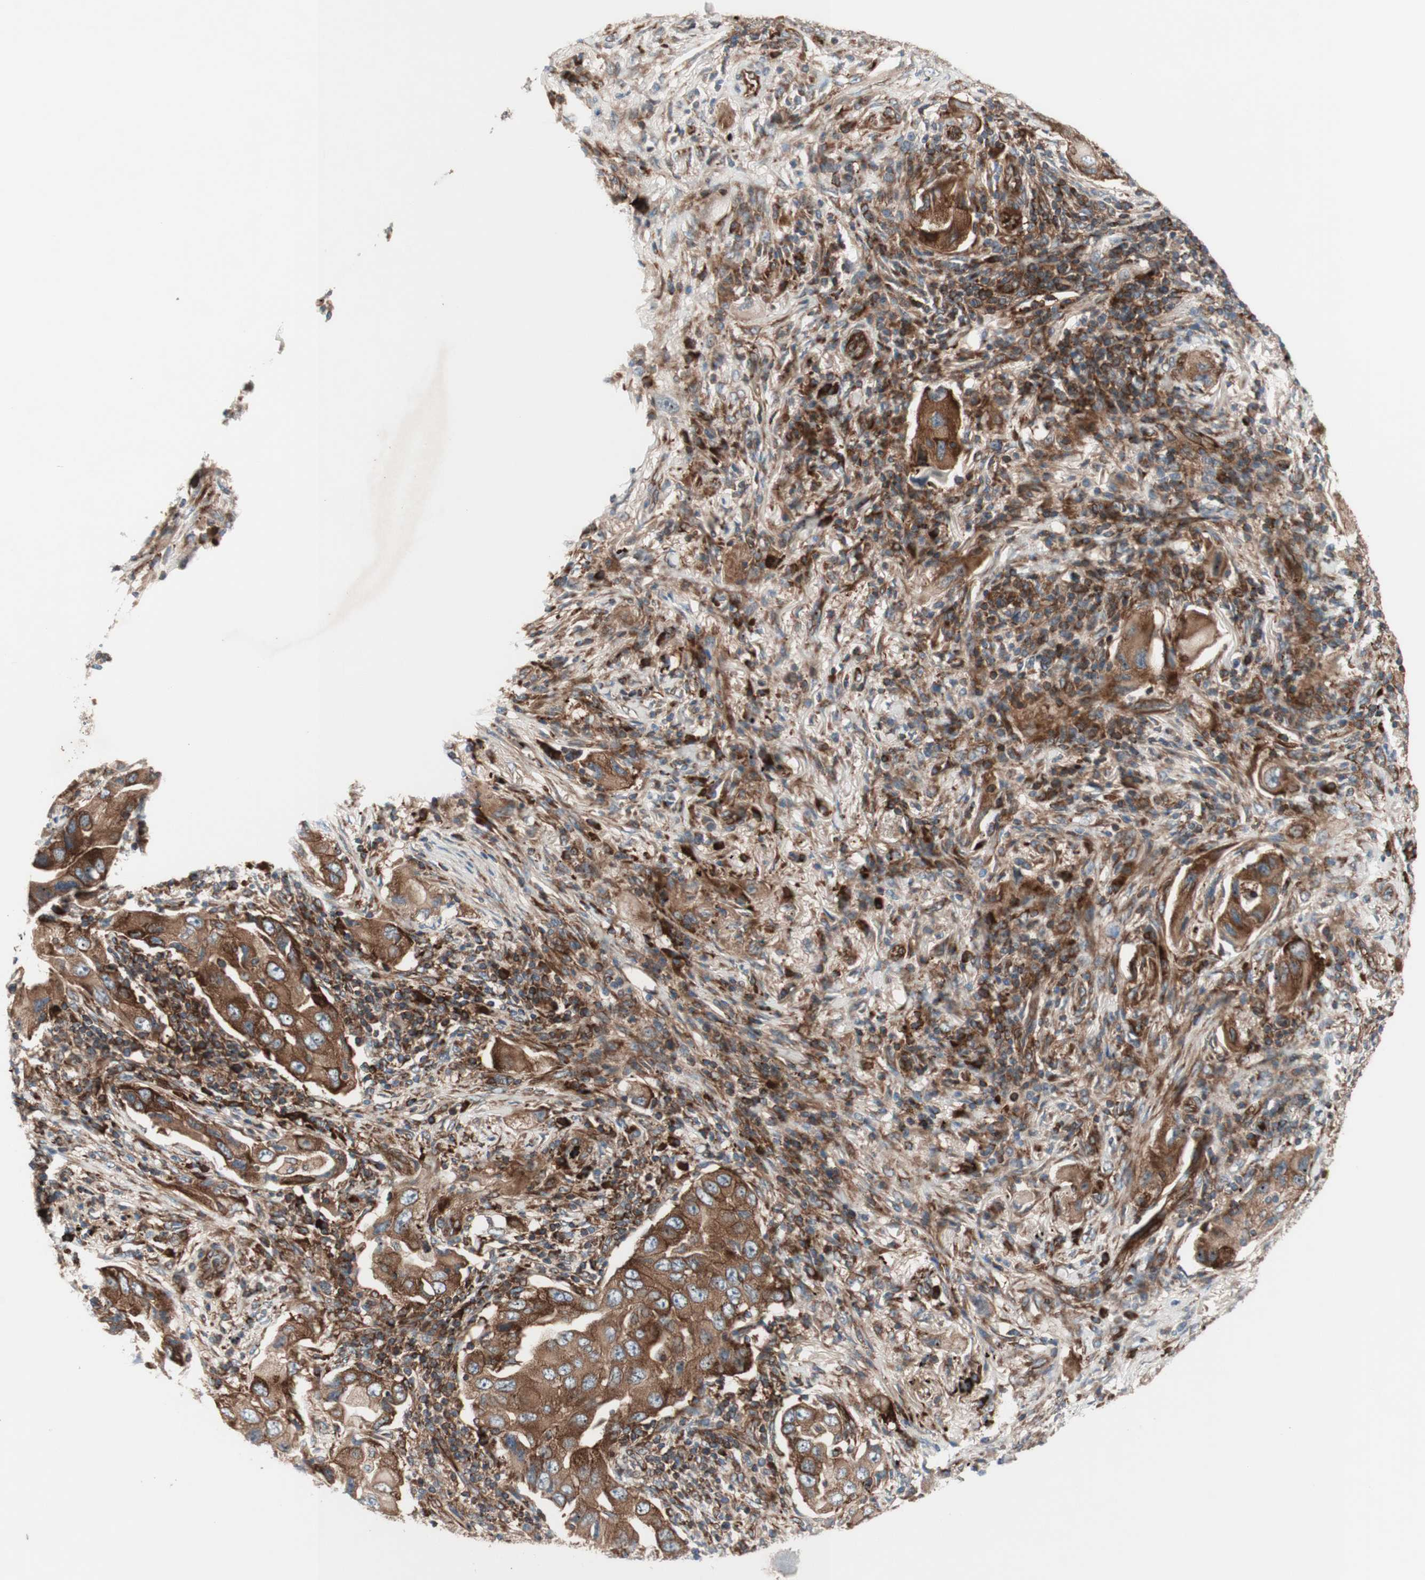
{"staining": {"intensity": "strong", "quantity": ">75%", "location": "cytoplasmic/membranous"}, "tissue": "lung cancer", "cell_type": "Tumor cells", "image_type": "cancer", "snomed": [{"axis": "morphology", "description": "Adenocarcinoma, NOS"}, {"axis": "topography", "description": "Lung"}], "caption": "Tumor cells exhibit high levels of strong cytoplasmic/membranous staining in about >75% of cells in human adenocarcinoma (lung). Immunohistochemistry stains the protein of interest in brown and the nuclei are stained blue.", "gene": "CCN4", "patient": {"sex": "female", "age": 65}}